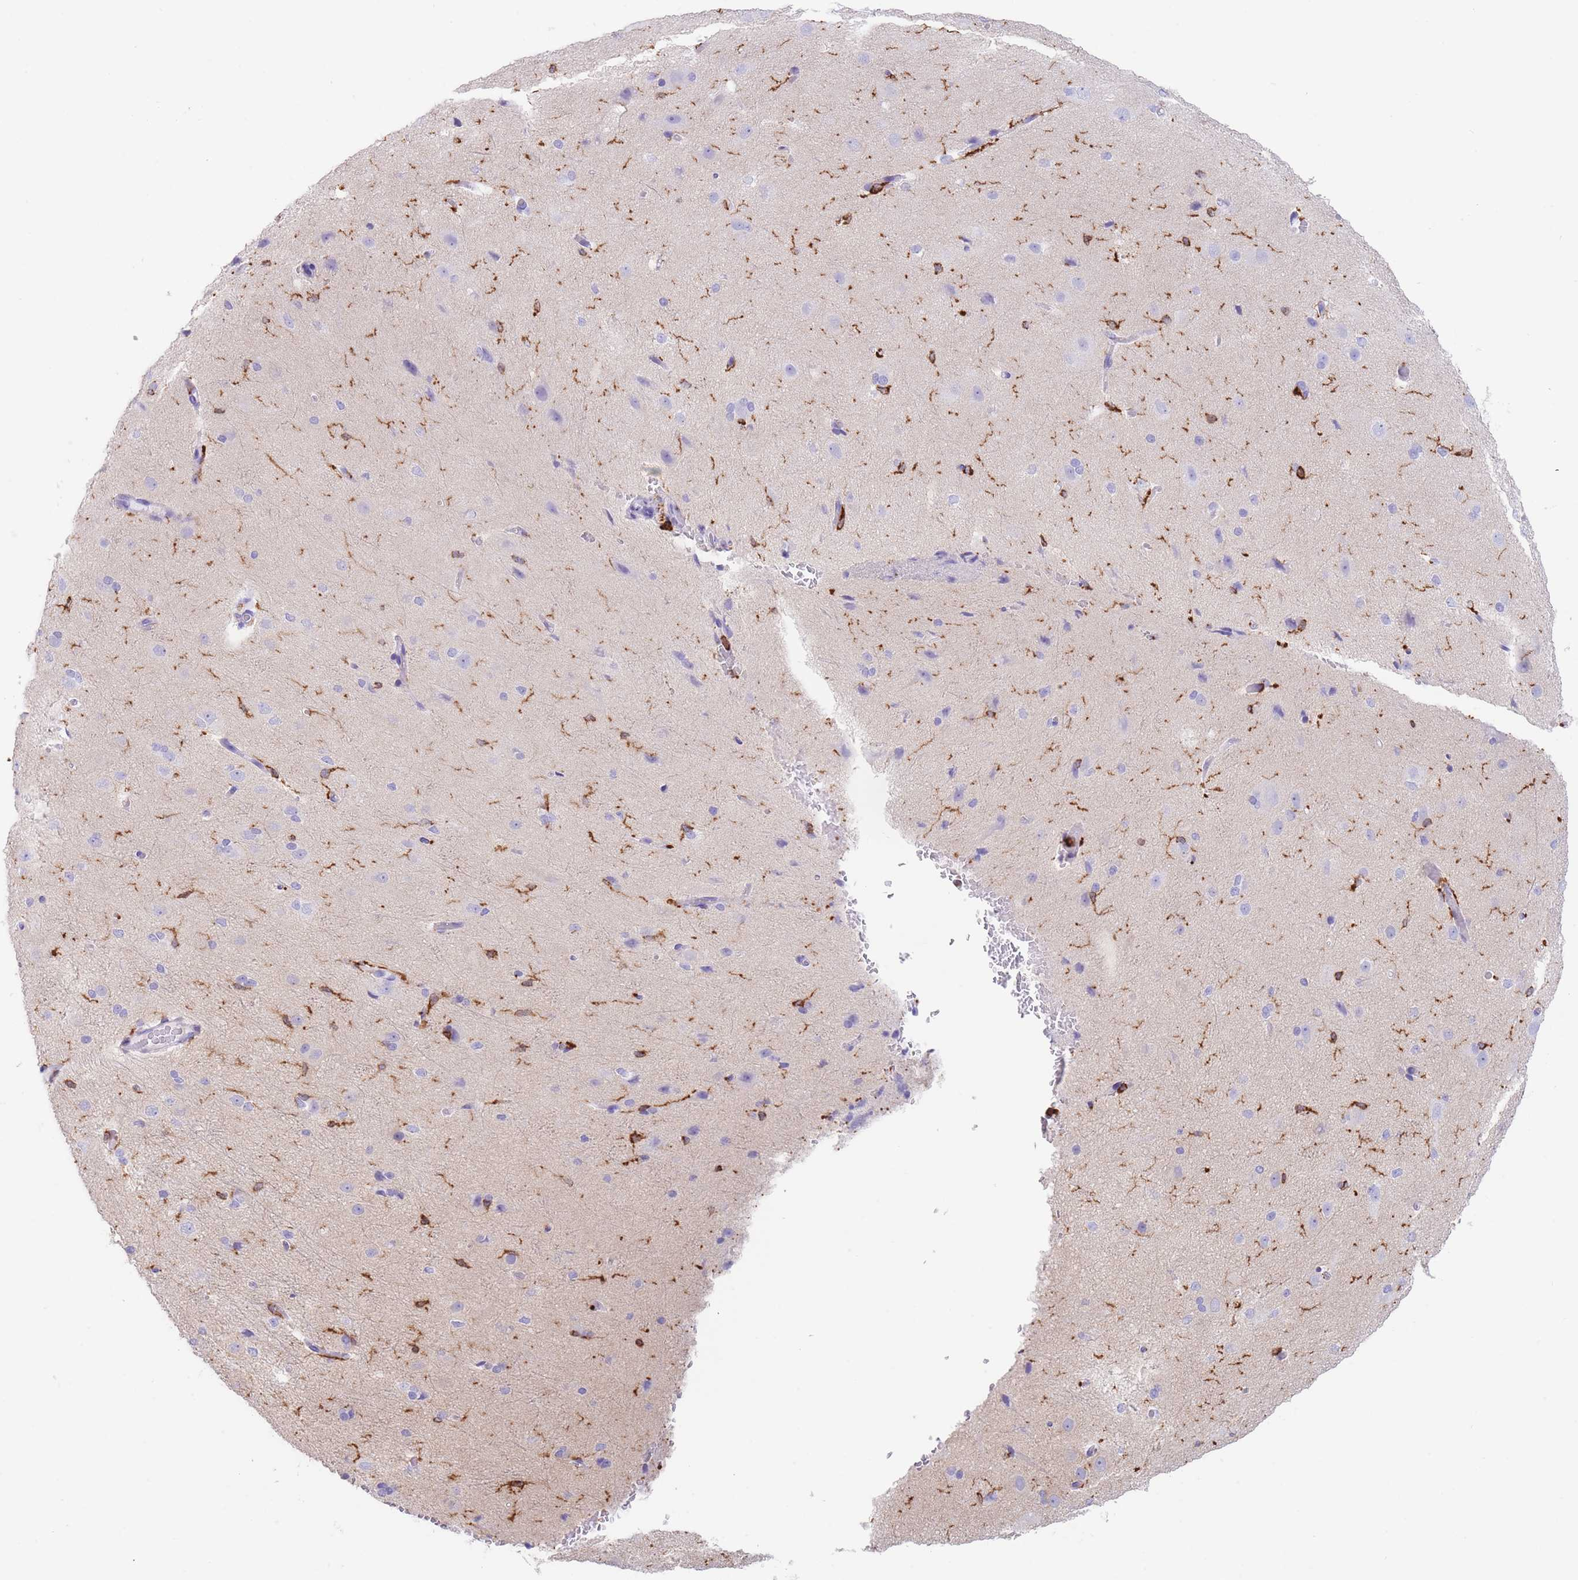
{"staining": {"intensity": "negative", "quantity": "none", "location": "none"}, "tissue": "cerebral cortex", "cell_type": "Endothelial cells", "image_type": "normal", "snomed": [{"axis": "morphology", "description": "Normal tissue, NOS"}, {"axis": "morphology", "description": "Inflammation, NOS"}, {"axis": "topography", "description": "Cerebral cortex"}], "caption": "DAB immunohistochemical staining of benign cerebral cortex exhibits no significant positivity in endothelial cells. The staining was performed using DAB (3,3'-diaminobenzidine) to visualize the protein expression in brown, while the nuclei were stained in blue with hematoxylin (Magnification: 20x).", "gene": "CORO1A", "patient": {"sex": "male", "age": 6}}